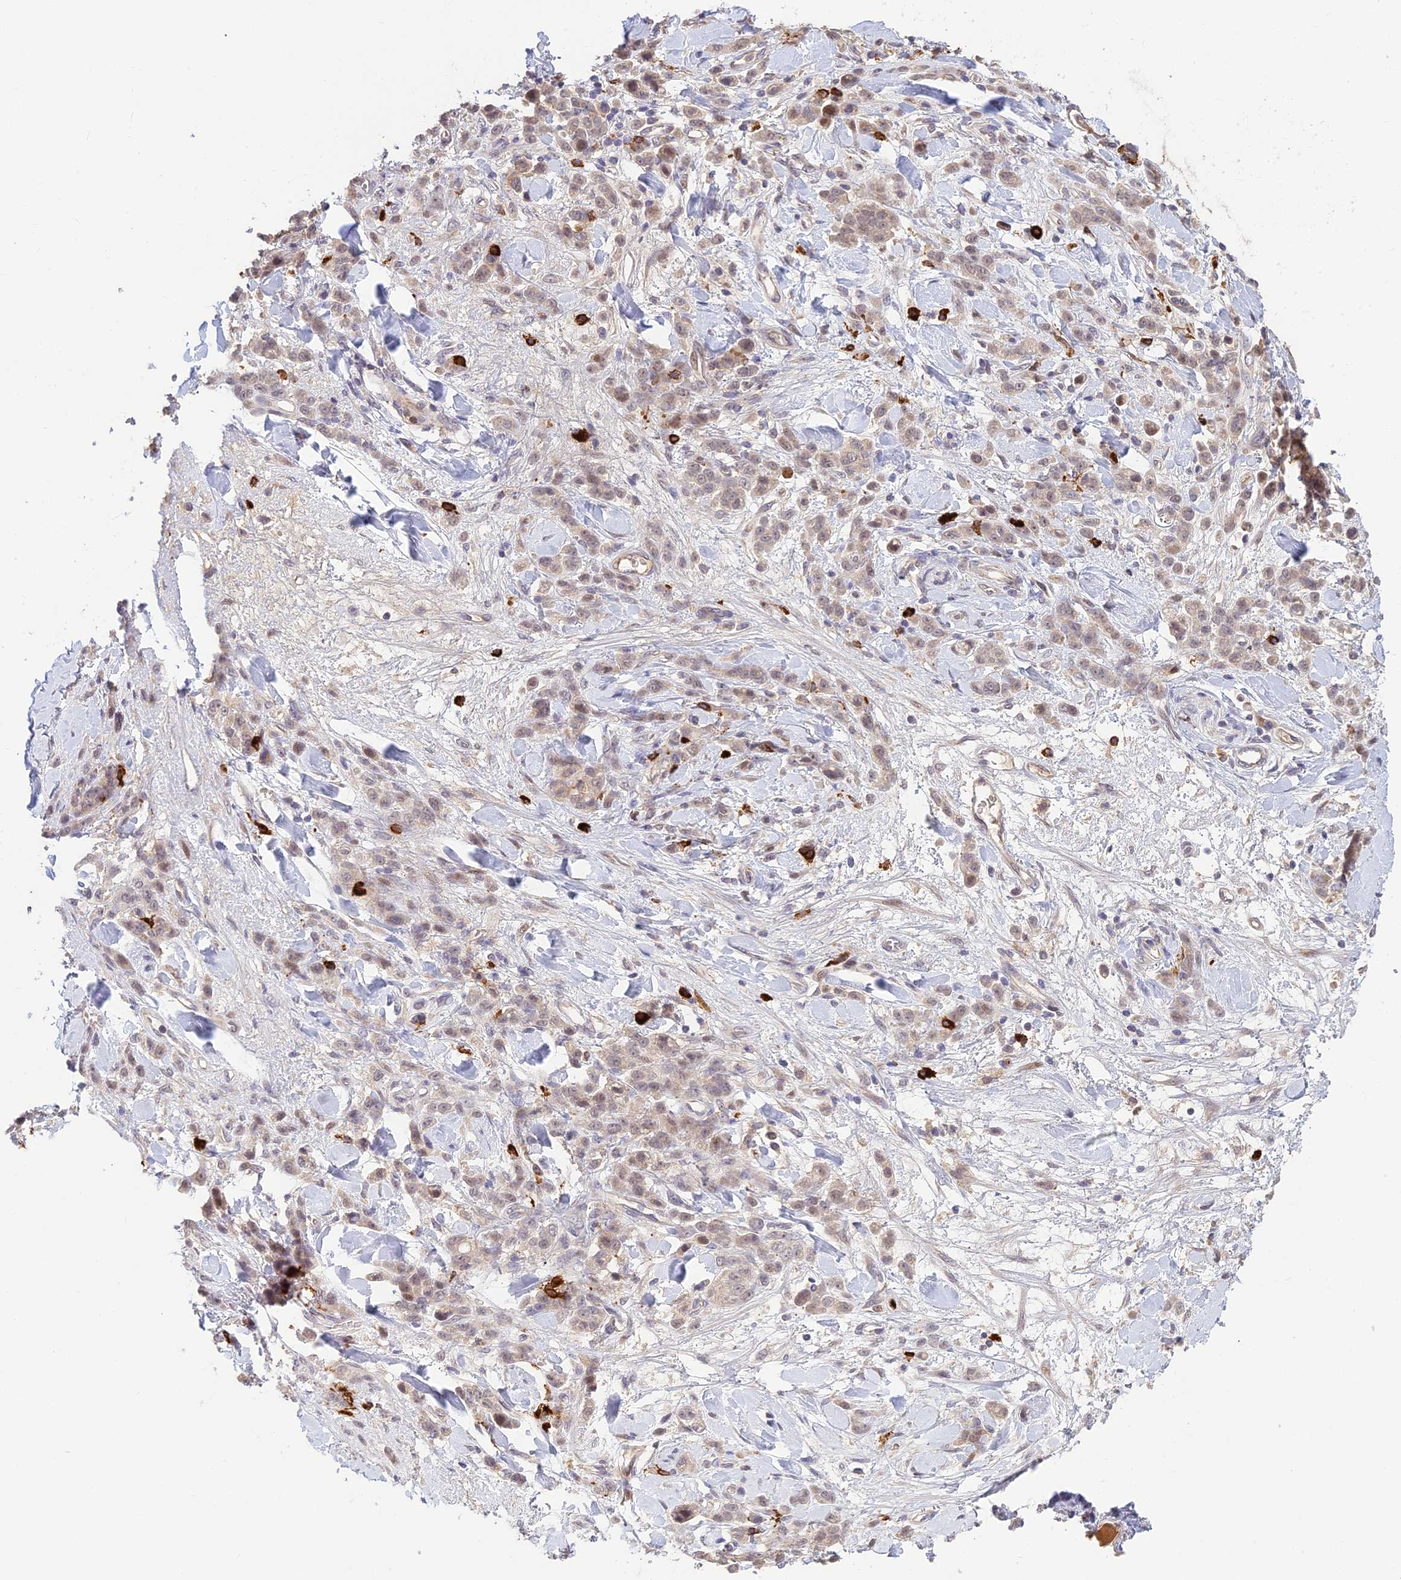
{"staining": {"intensity": "negative", "quantity": "none", "location": "none"}, "tissue": "stomach cancer", "cell_type": "Tumor cells", "image_type": "cancer", "snomed": [{"axis": "morphology", "description": "Normal tissue, NOS"}, {"axis": "morphology", "description": "Adenocarcinoma, NOS"}, {"axis": "topography", "description": "Stomach"}], "caption": "Protein analysis of stomach adenocarcinoma displays no significant expression in tumor cells.", "gene": "ASPDH", "patient": {"sex": "male", "age": 82}}